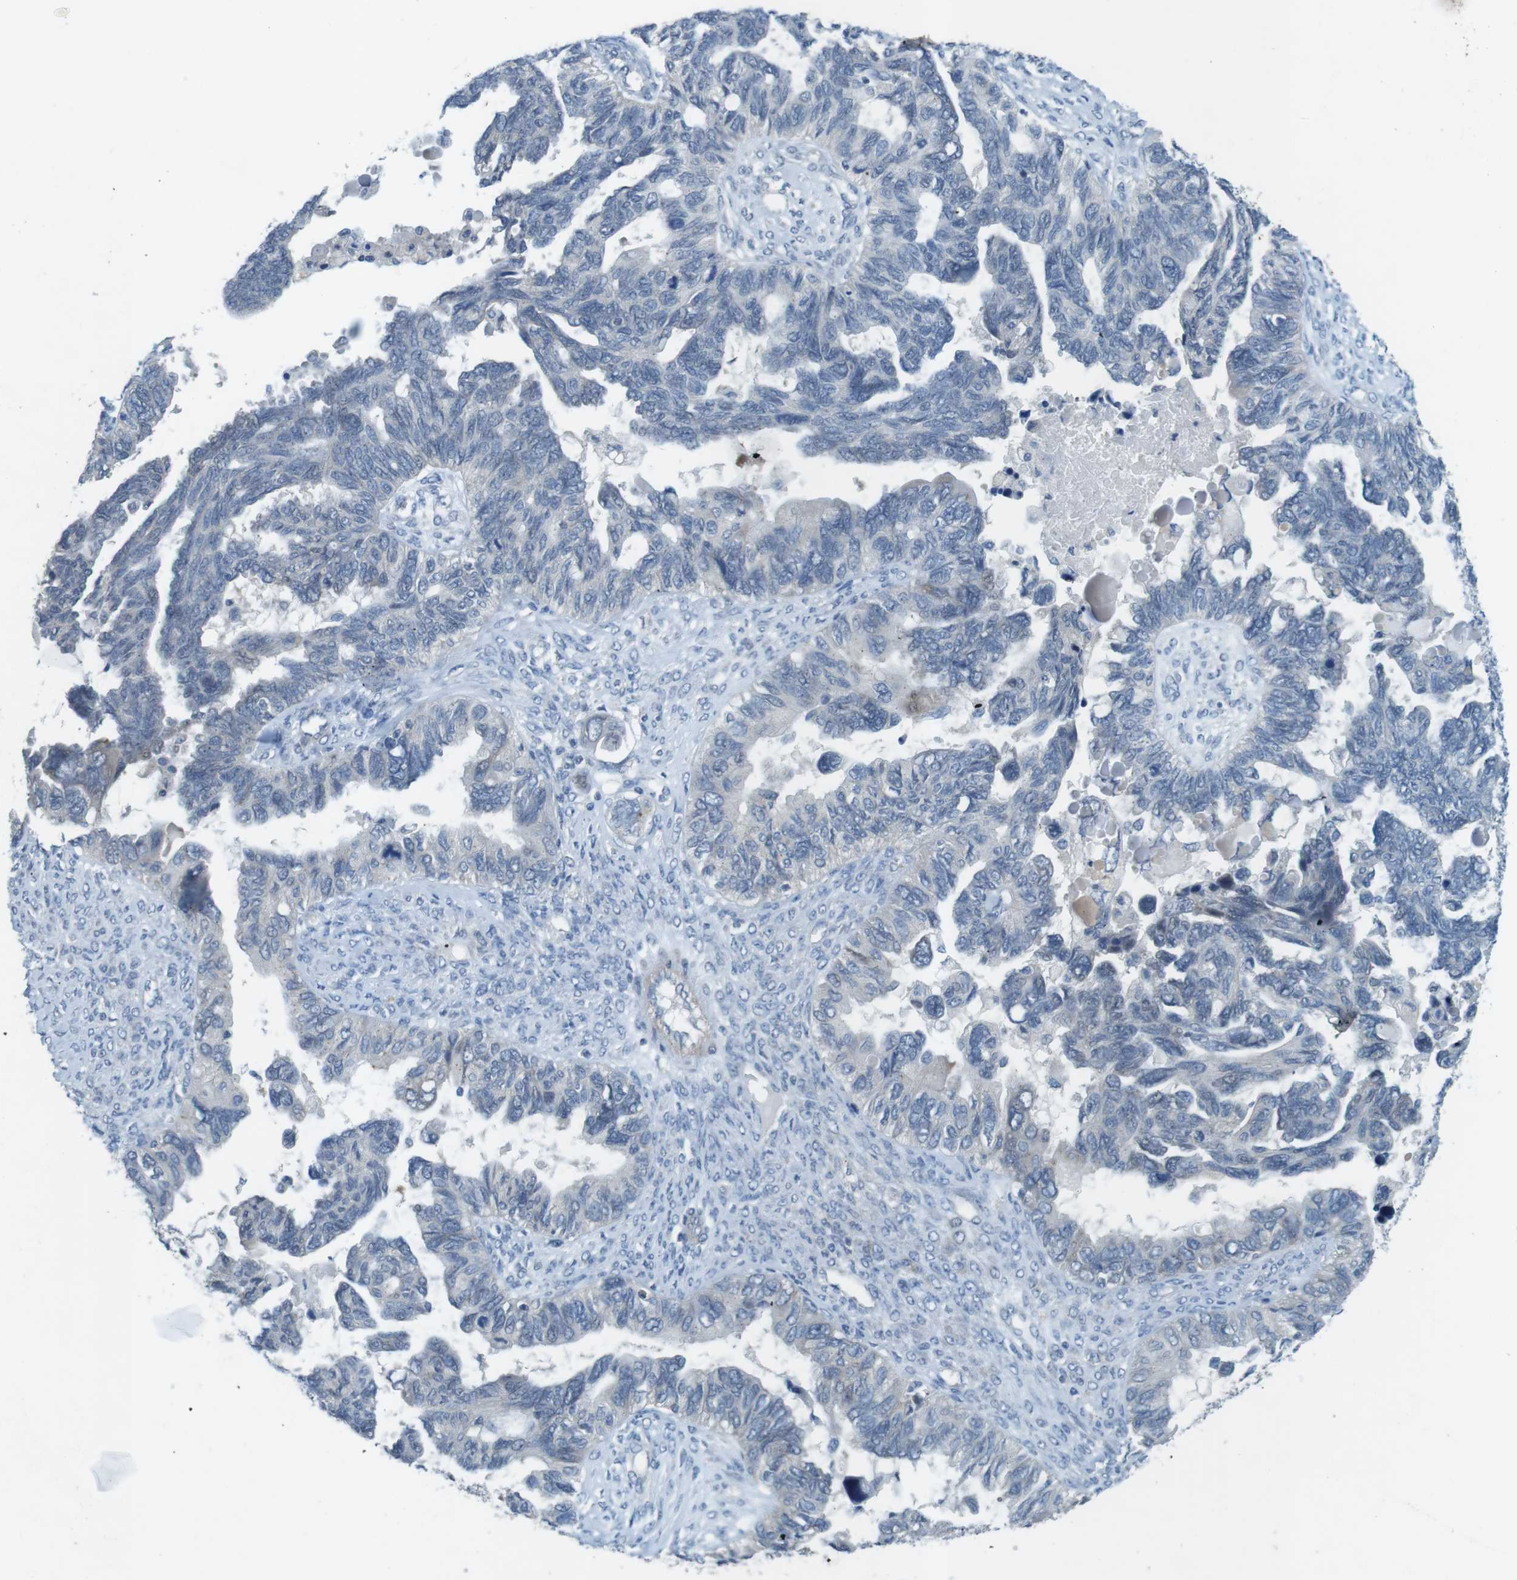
{"staining": {"intensity": "negative", "quantity": "none", "location": "none"}, "tissue": "ovarian cancer", "cell_type": "Tumor cells", "image_type": "cancer", "snomed": [{"axis": "morphology", "description": "Cystadenocarcinoma, serous, NOS"}, {"axis": "topography", "description": "Ovary"}], "caption": "Immunohistochemistry image of ovarian serous cystadenocarcinoma stained for a protein (brown), which shows no staining in tumor cells. The staining was performed using DAB to visualize the protein expression in brown, while the nuclei were stained in blue with hematoxylin (Magnification: 20x).", "gene": "TYW1", "patient": {"sex": "female", "age": 79}}